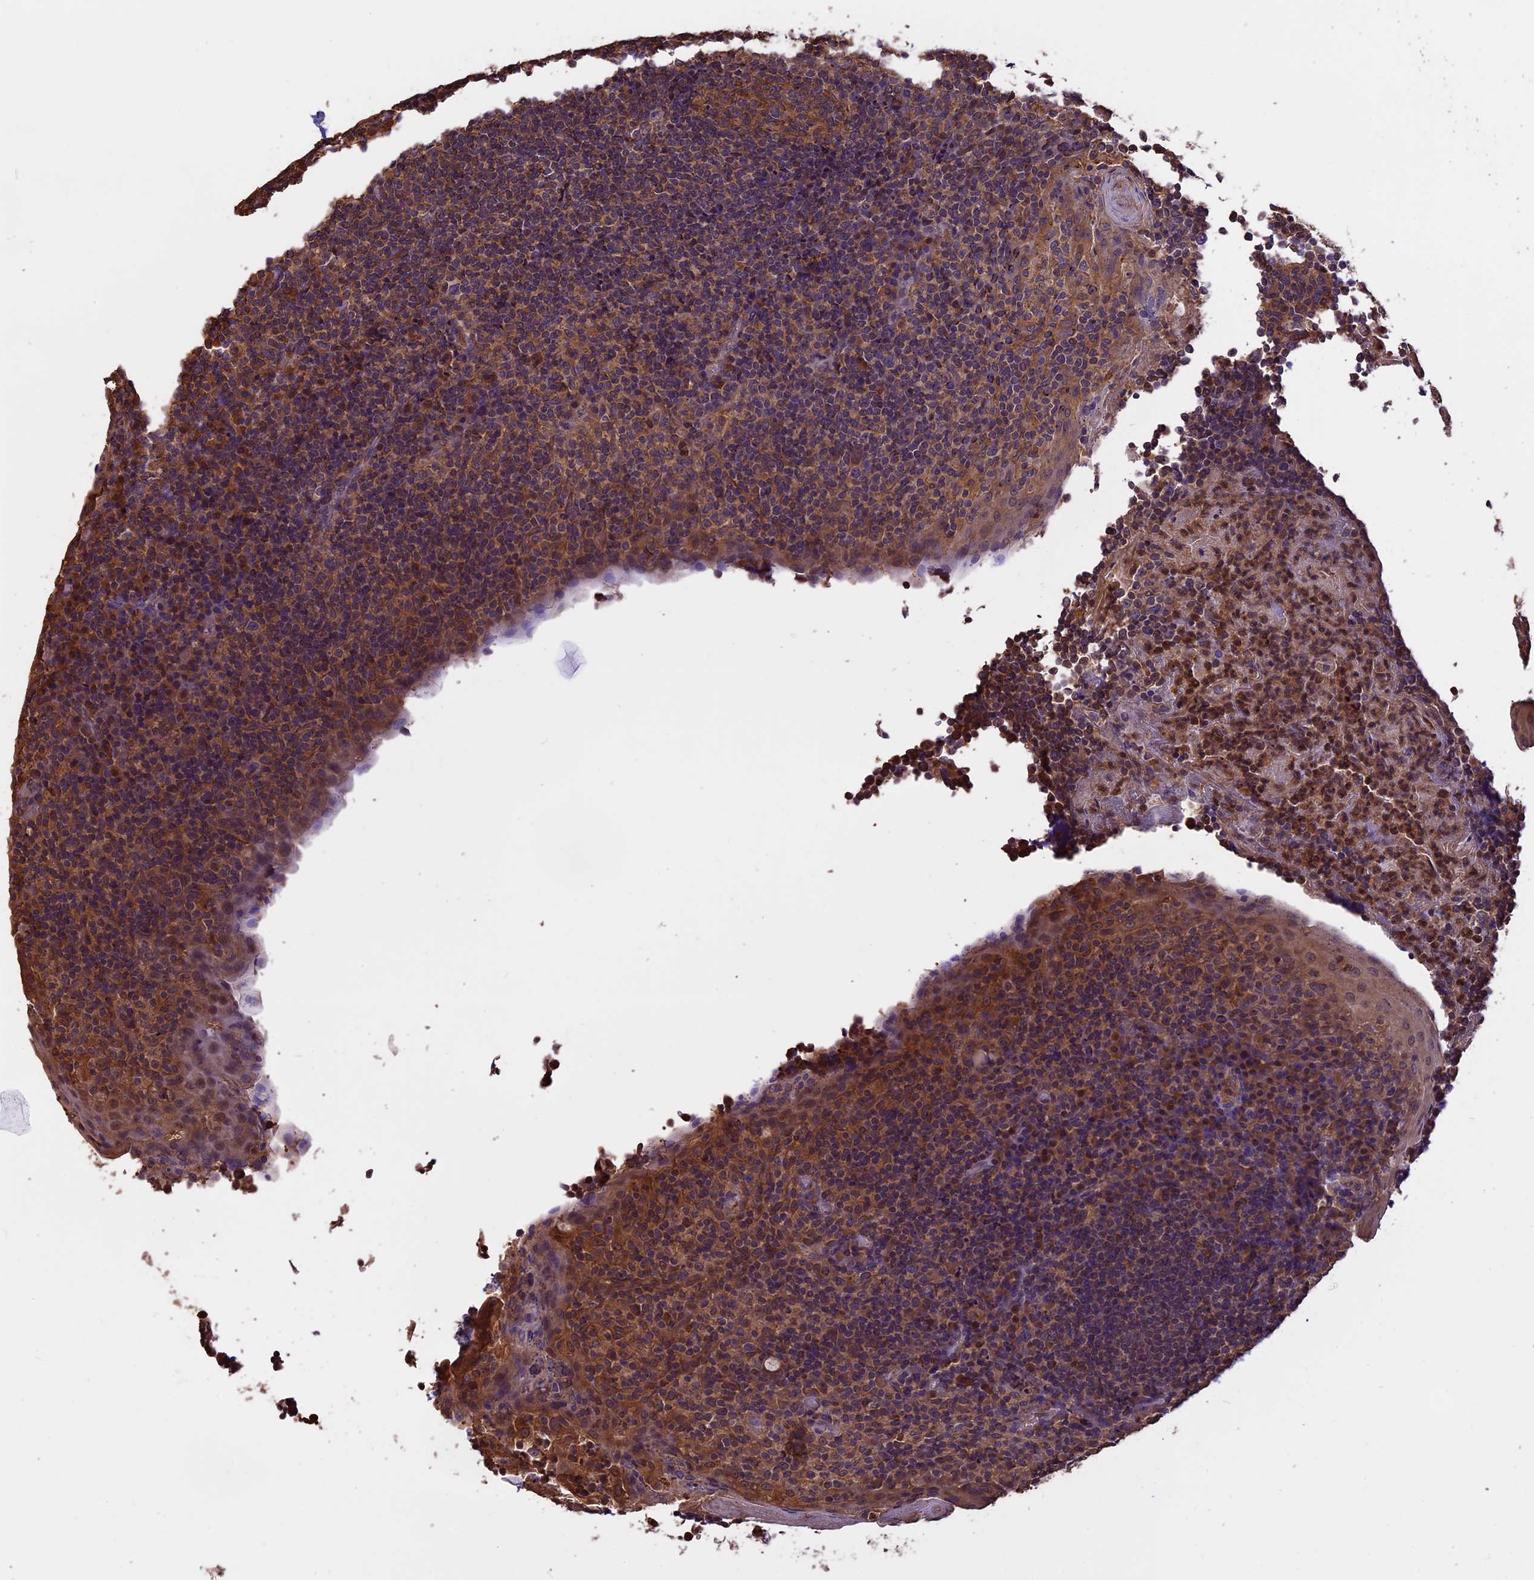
{"staining": {"intensity": "moderate", "quantity": "<25%", "location": "cytoplasmic/membranous"}, "tissue": "tonsil", "cell_type": "Germinal center cells", "image_type": "normal", "snomed": [{"axis": "morphology", "description": "Normal tissue, NOS"}, {"axis": "topography", "description": "Tonsil"}], "caption": "Unremarkable tonsil was stained to show a protein in brown. There is low levels of moderate cytoplasmic/membranous positivity in about <25% of germinal center cells.", "gene": "CHMP2A", "patient": {"sex": "male", "age": 17}}